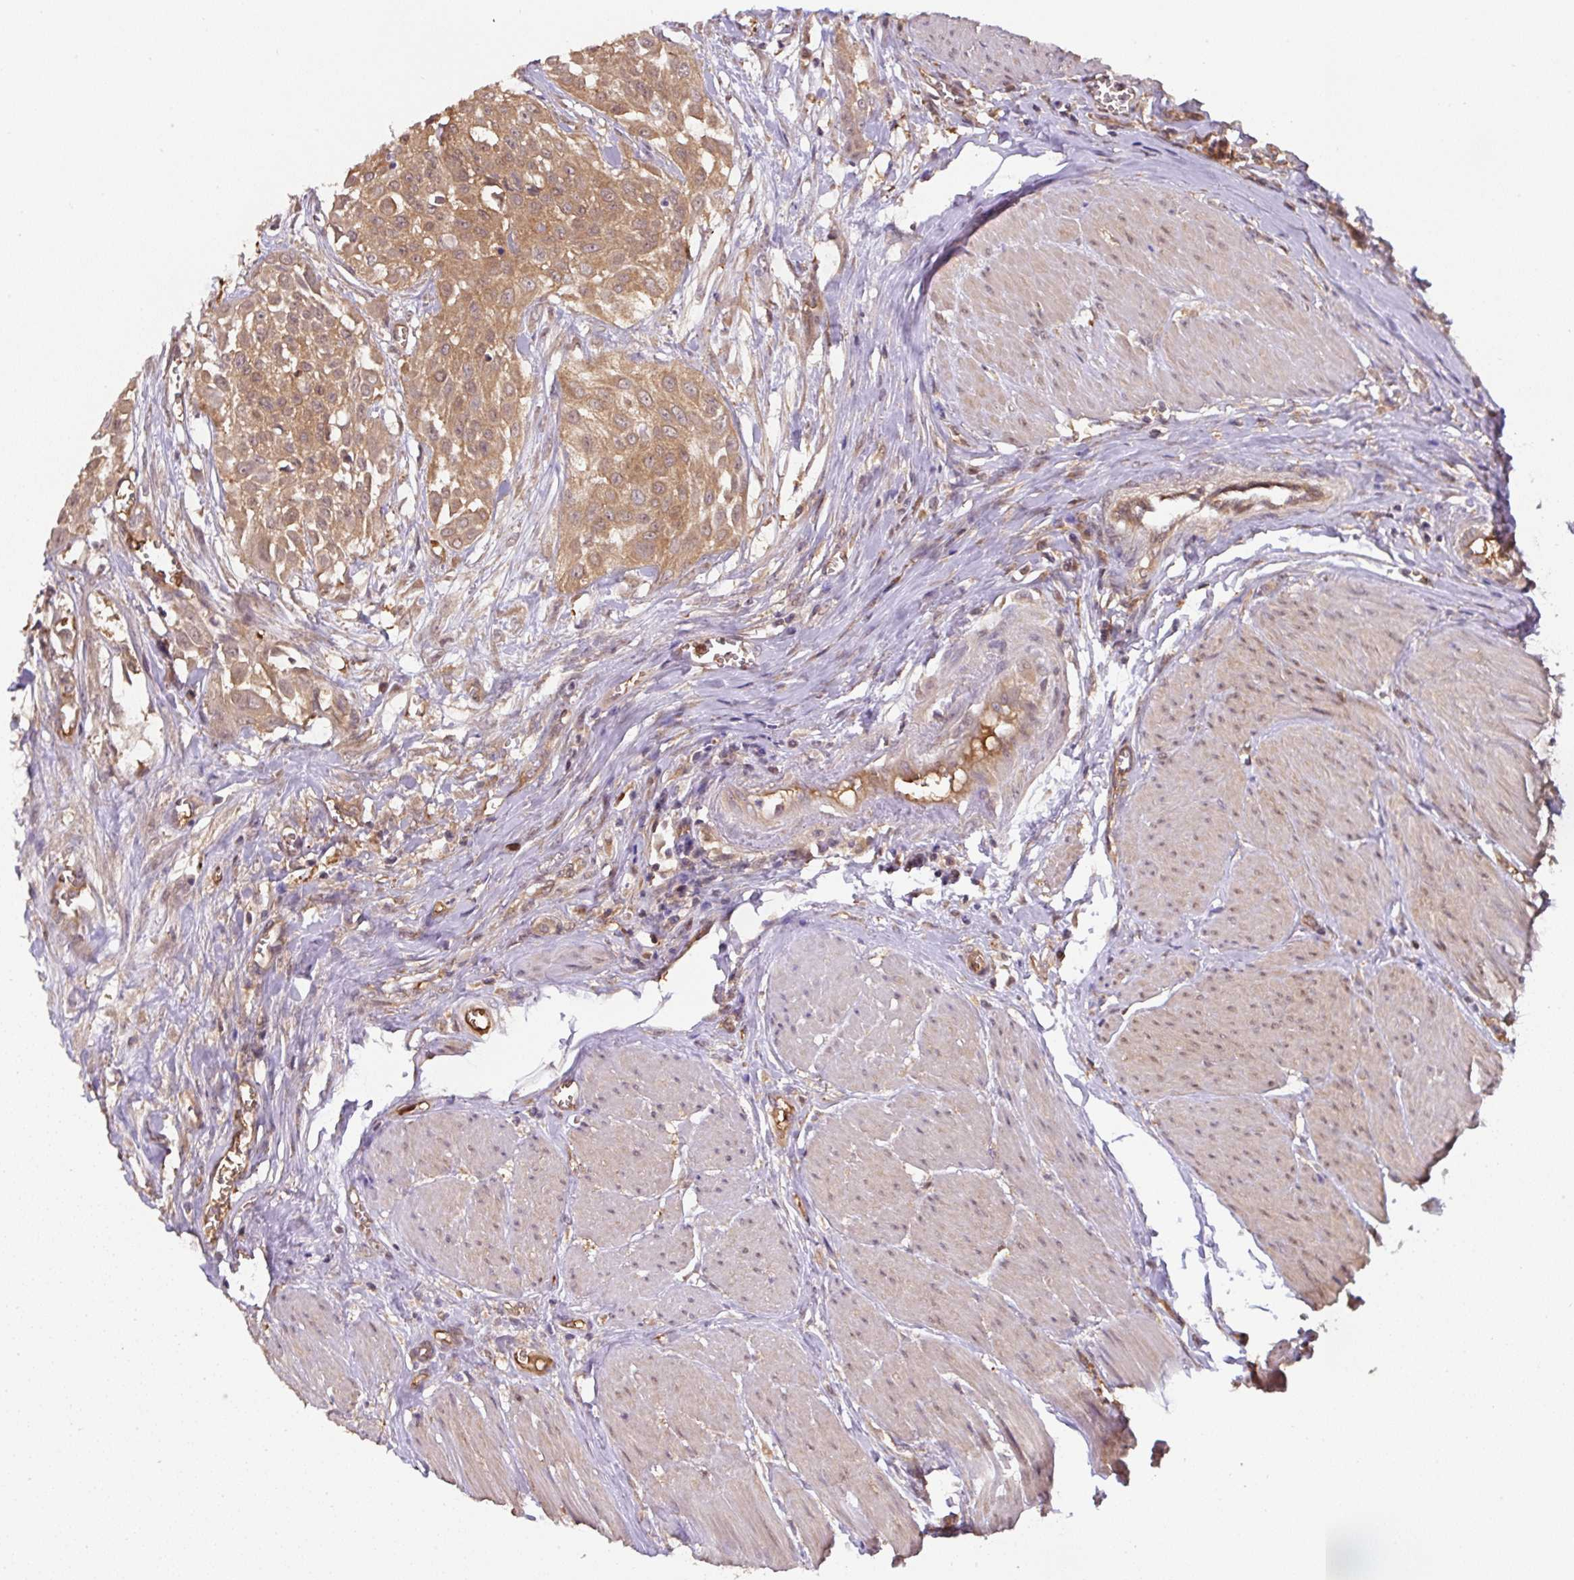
{"staining": {"intensity": "moderate", "quantity": ">75%", "location": "cytoplasmic/membranous"}, "tissue": "urothelial cancer", "cell_type": "Tumor cells", "image_type": "cancer", "snomed": [{"axis": "morphology", "description": "Urothelial carcinoma, High grade"}, {"axis": "topography", "description": "Urinary bladder"}], "caption": "High-grade urothelial carcinoma was stained to show a protein in brown. There is medium levels of moderate cytoplasmic/membranous staining in approximately >75% of tumor cells.", "gene": "ST13", "patient": {"sex": "male", "age": 57}}